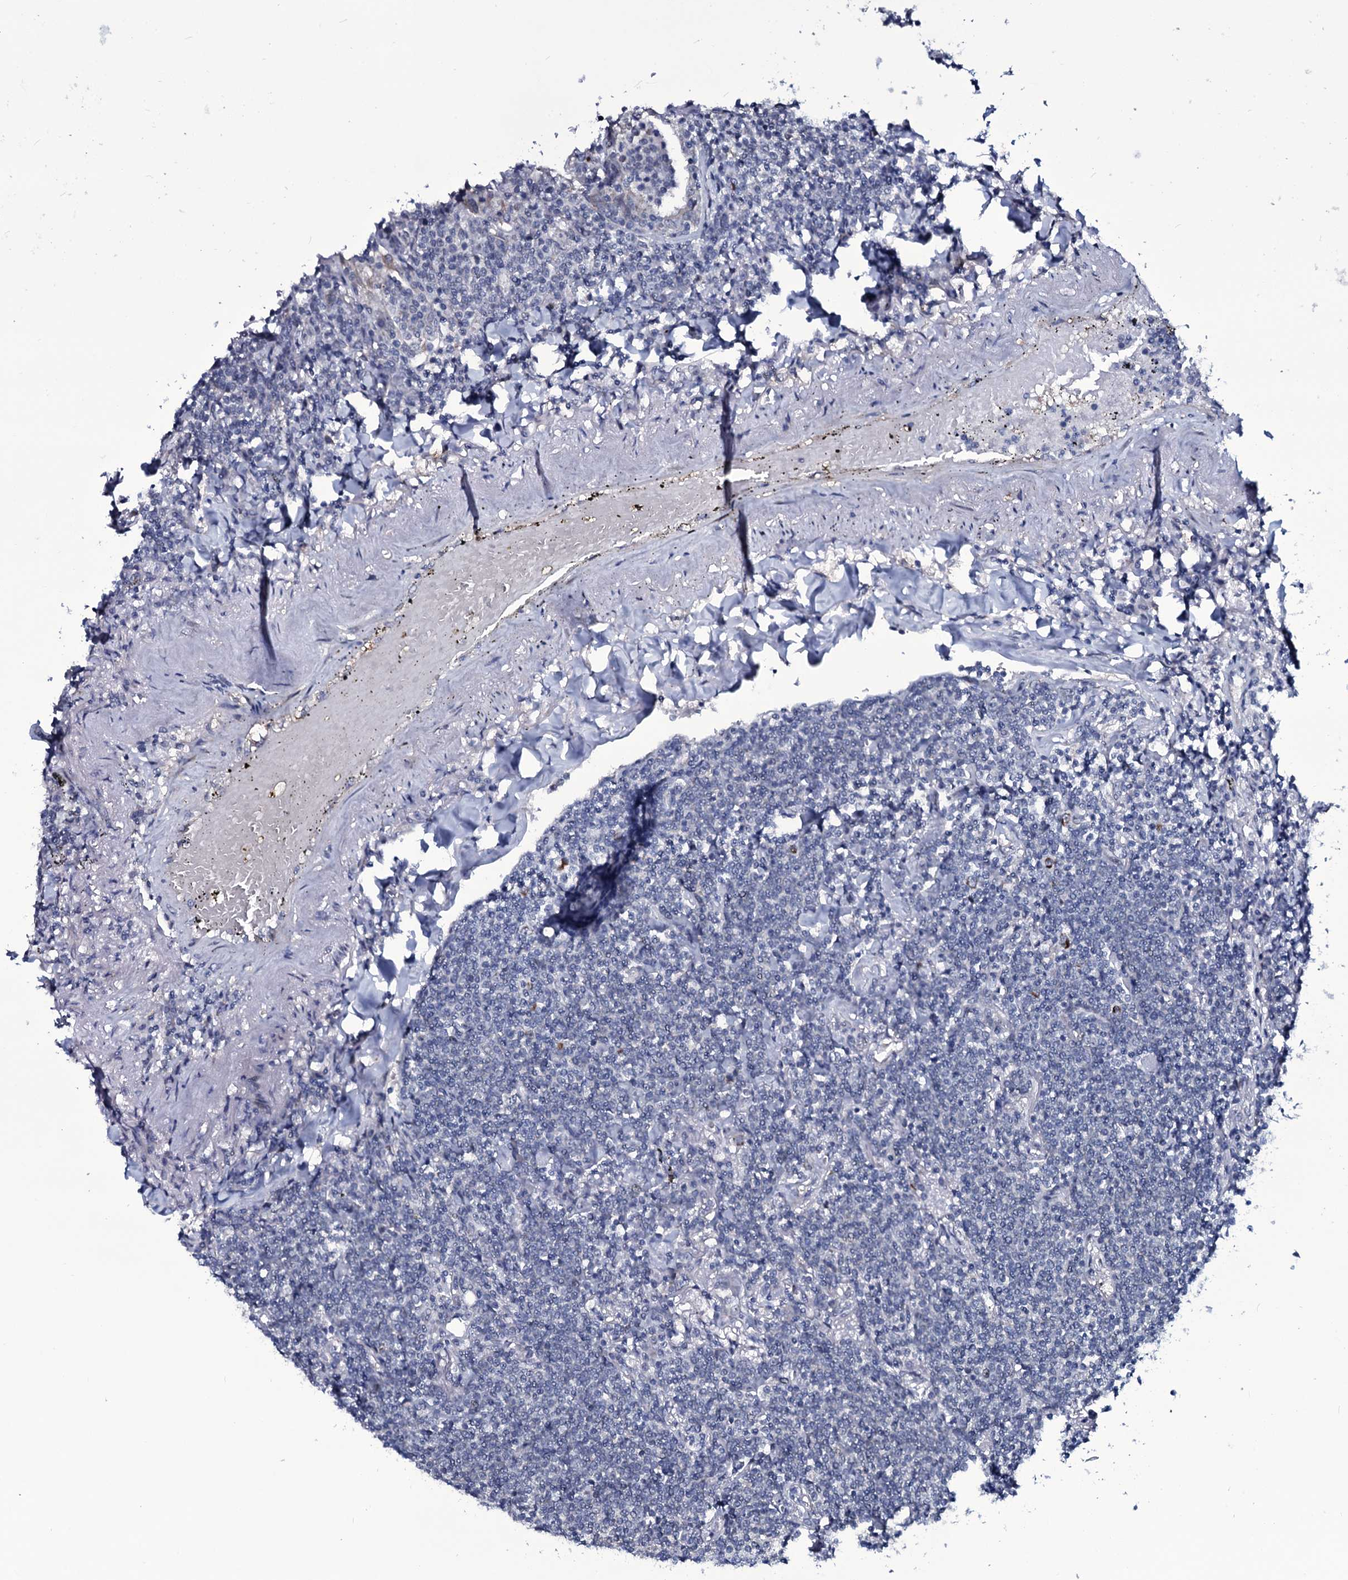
{"staining": {"intensity": "negative", "quantity": "none", "location": "none"}, "tissue": "lymphoma", "cell_type": "Tumor cells", "image_type": "cancer", "snomed": [{"axis": "morphology", "description": "Malignant lymphoma, non-Hodgkin's type, Low grade"}, {"axis": "topography", "description": "Lung"}], "caption": "A high-resolution image shows immunohistochemistry staining of lymphoma, which exhibits no significant expression in tumor cells. (Stains: DAB (3,3'-diaminobenzidine) immunohistochemistry (IHC) with hematoxylin counter stain, Microscopy: brightfield microscopy at high magnification).", "gene": "WIPF3", "patient": {"sex": "female", "age": 71}}